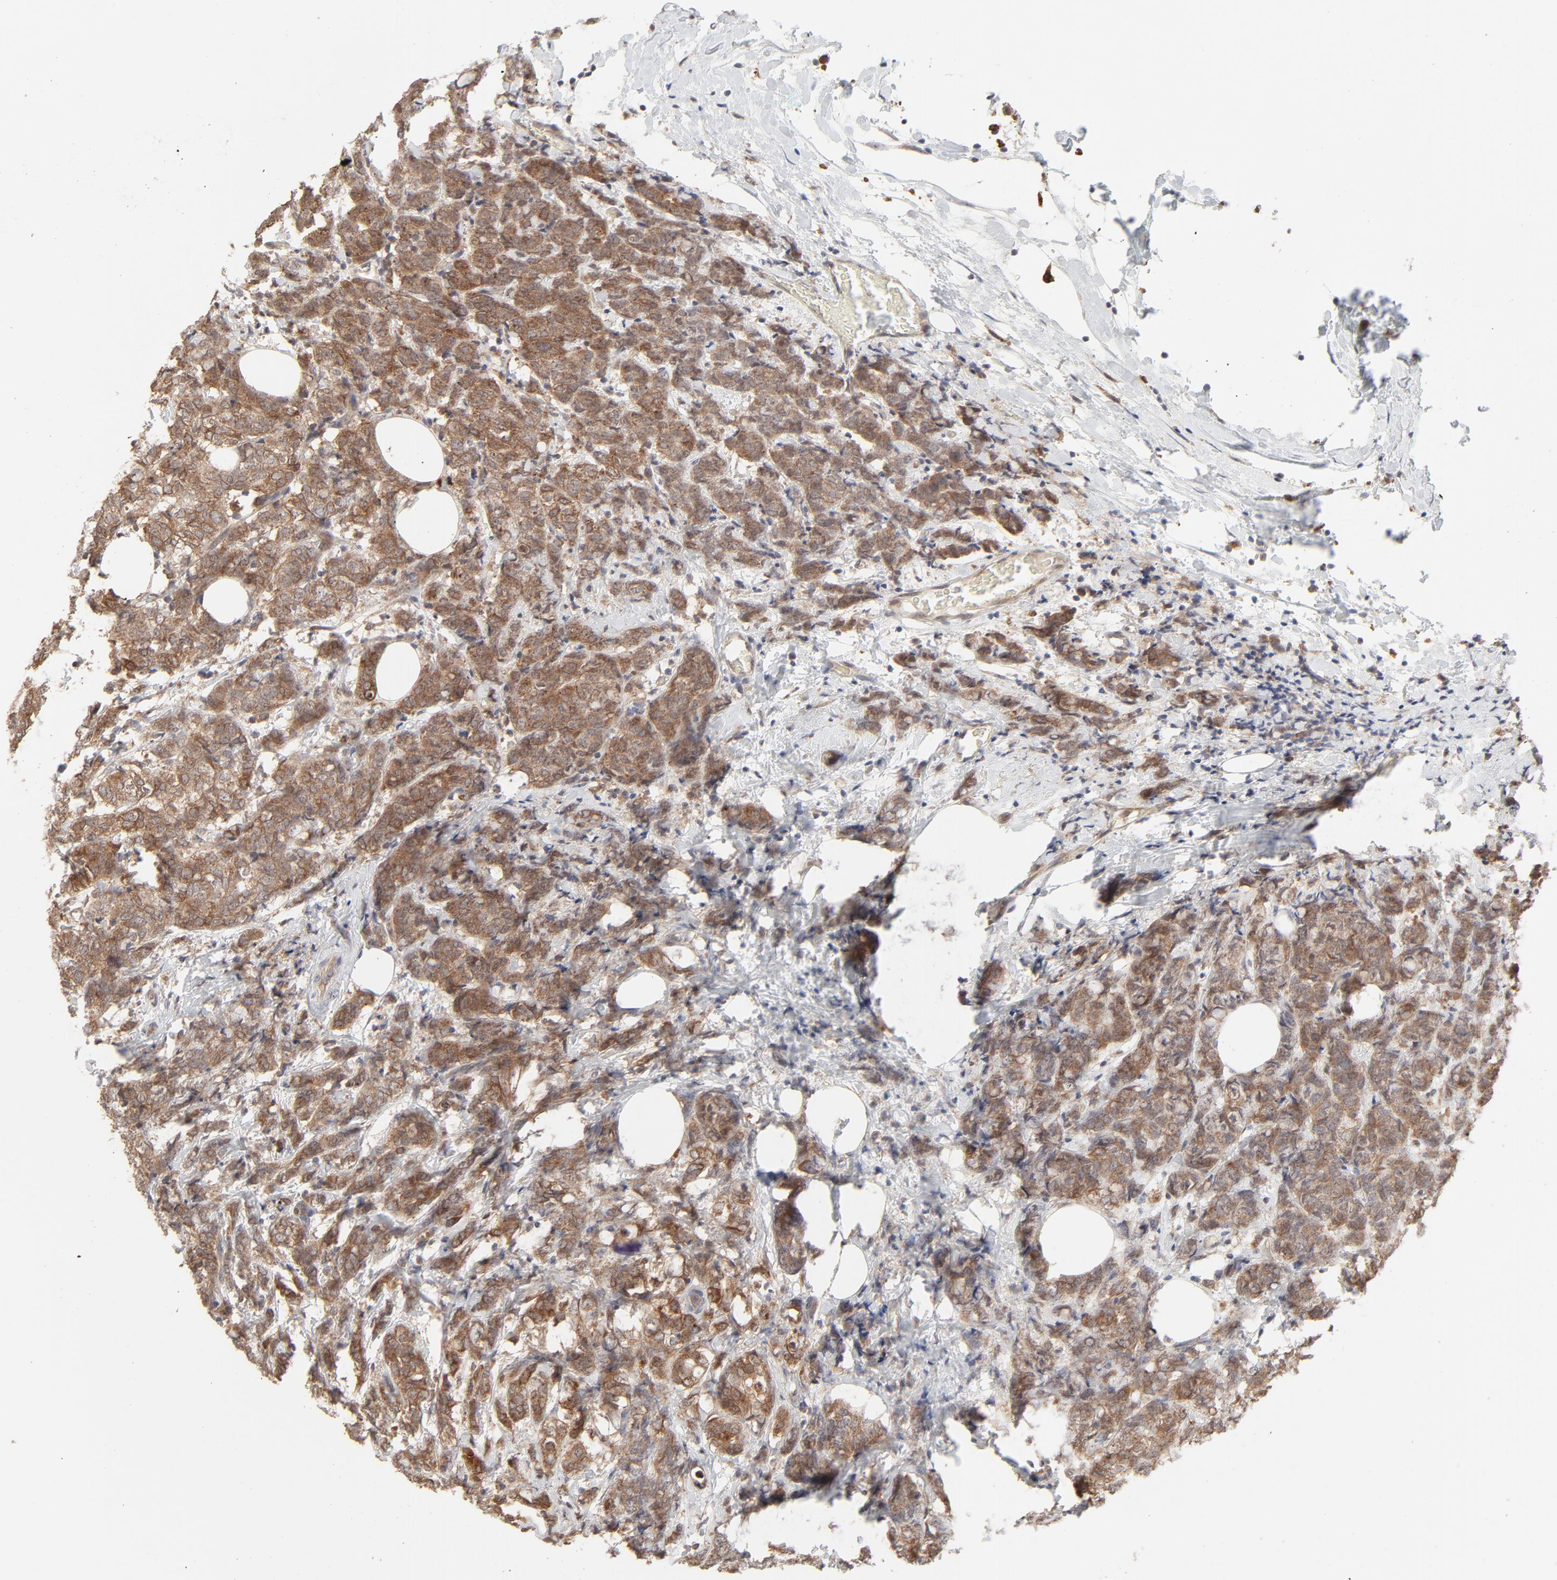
{"staining": {"intensity": "moderate", "quantity": ">75%", "location": "cytoplasmic/membranous"}, "tissue": "breast cancer", "cell_type": "Tumor cells", "image_type": "cancer", "snomed": [{"axis": "morphology", "description": "Lobular carcinoma"}, {"axis": "topography", "description": "Breast"}], "caption": "The photomicrograph exhibits a brown stain indicating the presence of a protein in the cytoplasmic/membranous of tumor cells in breast cancer (lobular carcinoma). (brown staining indicates protein expression, while blue staining denotes nuclei).", "gene": "RAB5C", "patient": {"sex": "female", "age": 60}}